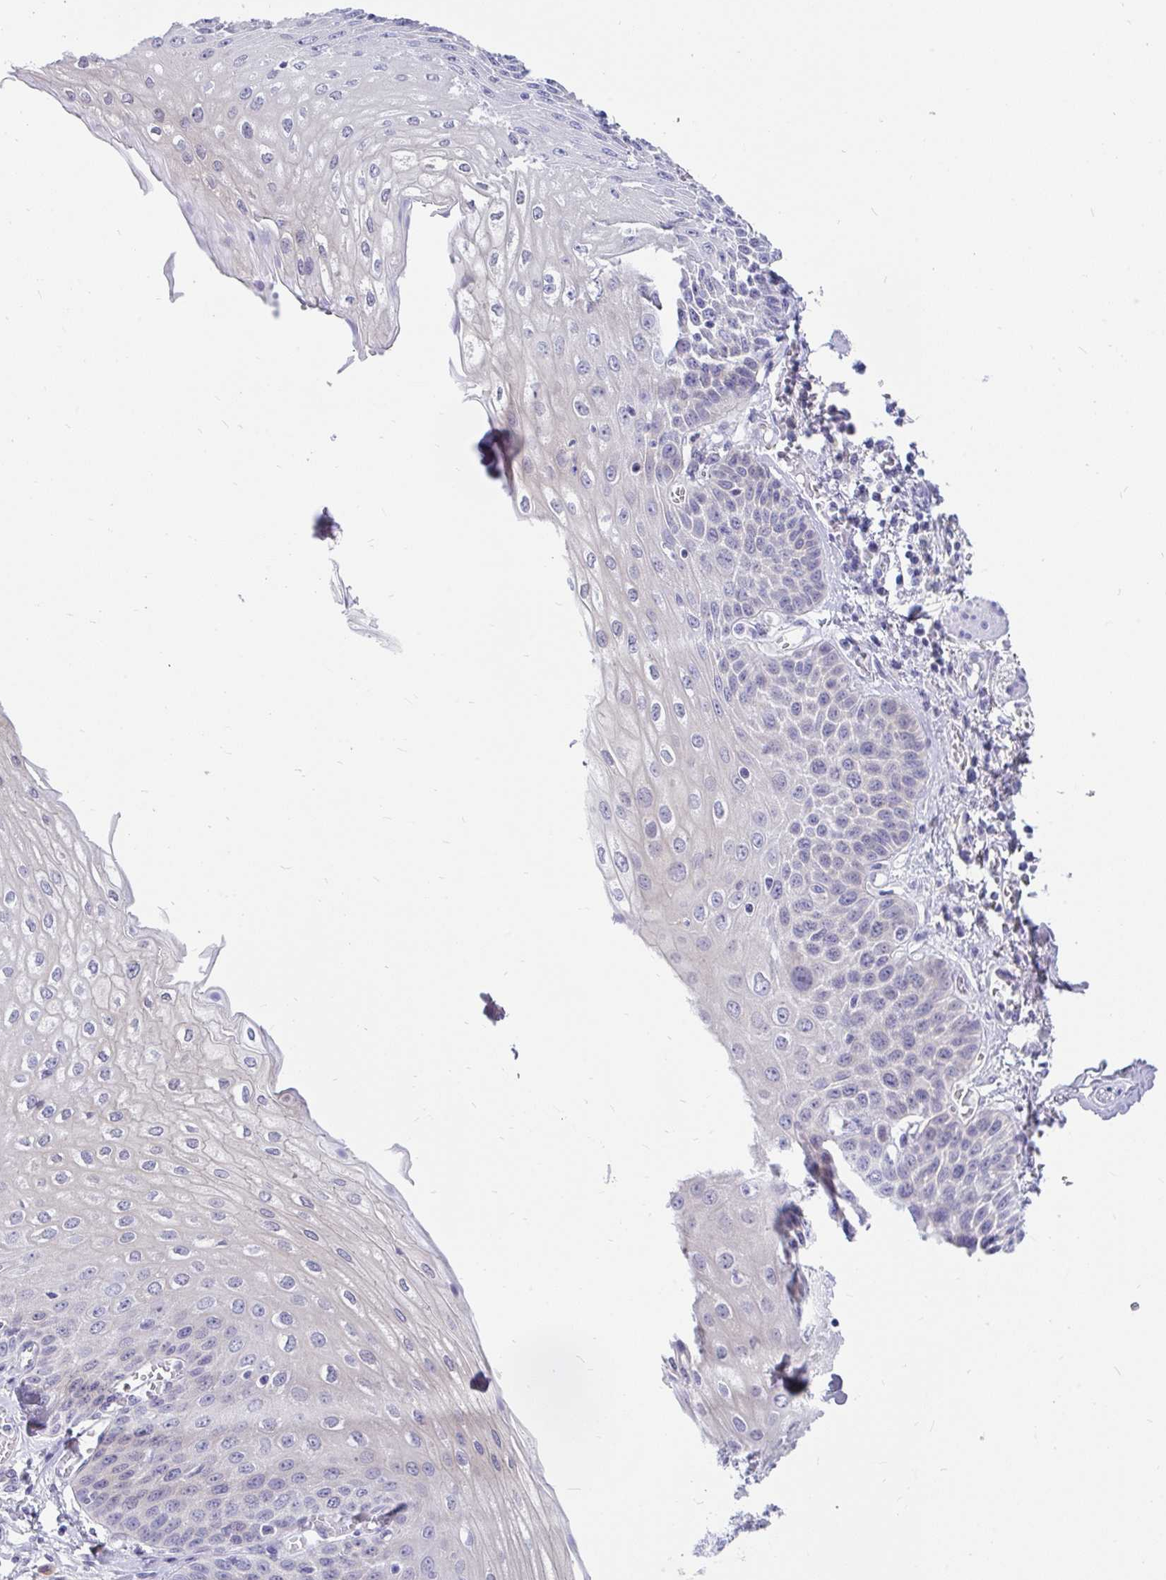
{"staining": {"intensity": "moderate", "quantity": "<25%", "location": "cytoplasmic/membranous"}, "tissue": "esophagus", "cell_type": "Squamous epithelial cells", "image_type": "normal", "snomed": [{"axis": "morphology", "description": "Normal tissue, NOS"}, {"axis": "morphology", "description": "Adenocarcinoma, NOS"}, {"axis": "topography", "description": "Esophagus"}], "caption": "Squamous epithelial cells demonstrate low levels of moderate cytoplasmic/membranous positivity in approximately <25% of cells in unremarkable esophagus.", "gene": "KIAA2013", "patient": {"sex": "male", "age": 81}}